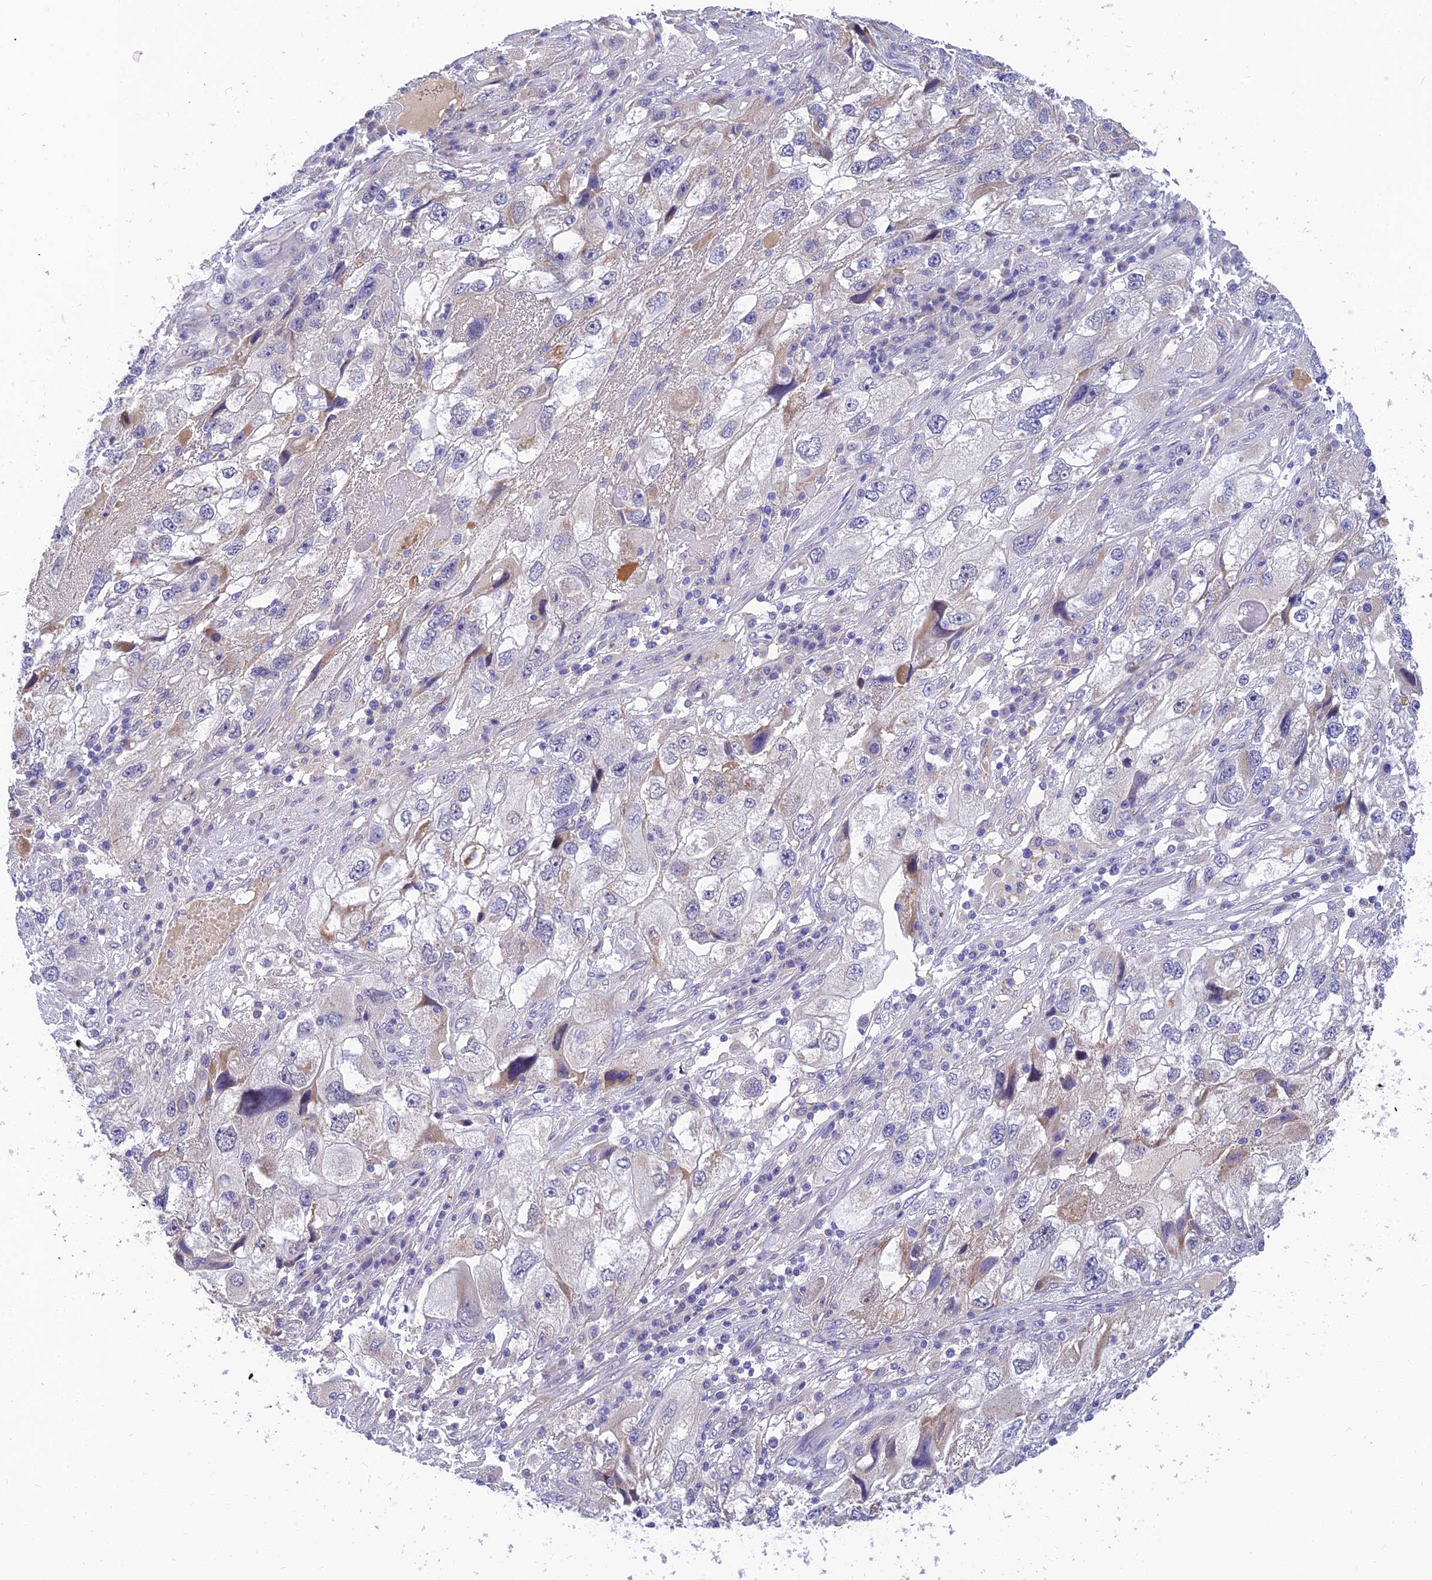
{"staining": {"intensity": "negative", "quantity": "none", "location": "none"}, "tissue": "endometrial cancer", "cell_type": "Tumor cells", "image_type": "cancer", "snomed": [{"axis": "morphology", "description": "Adenocarcinoma, NOS"}, {"axis": "topography", "description": "Endometrium"}], "caption": "The histopathology image exhibits no staining of tumor cells in endometrial cancer. Brightfield microscopy of immunohistochemistry stained with DAB (brown) and hematoxylin (blue), captured at high magnification.", "gene": "ANKS4B", "patient": {"sex": "female", "age": 49}}